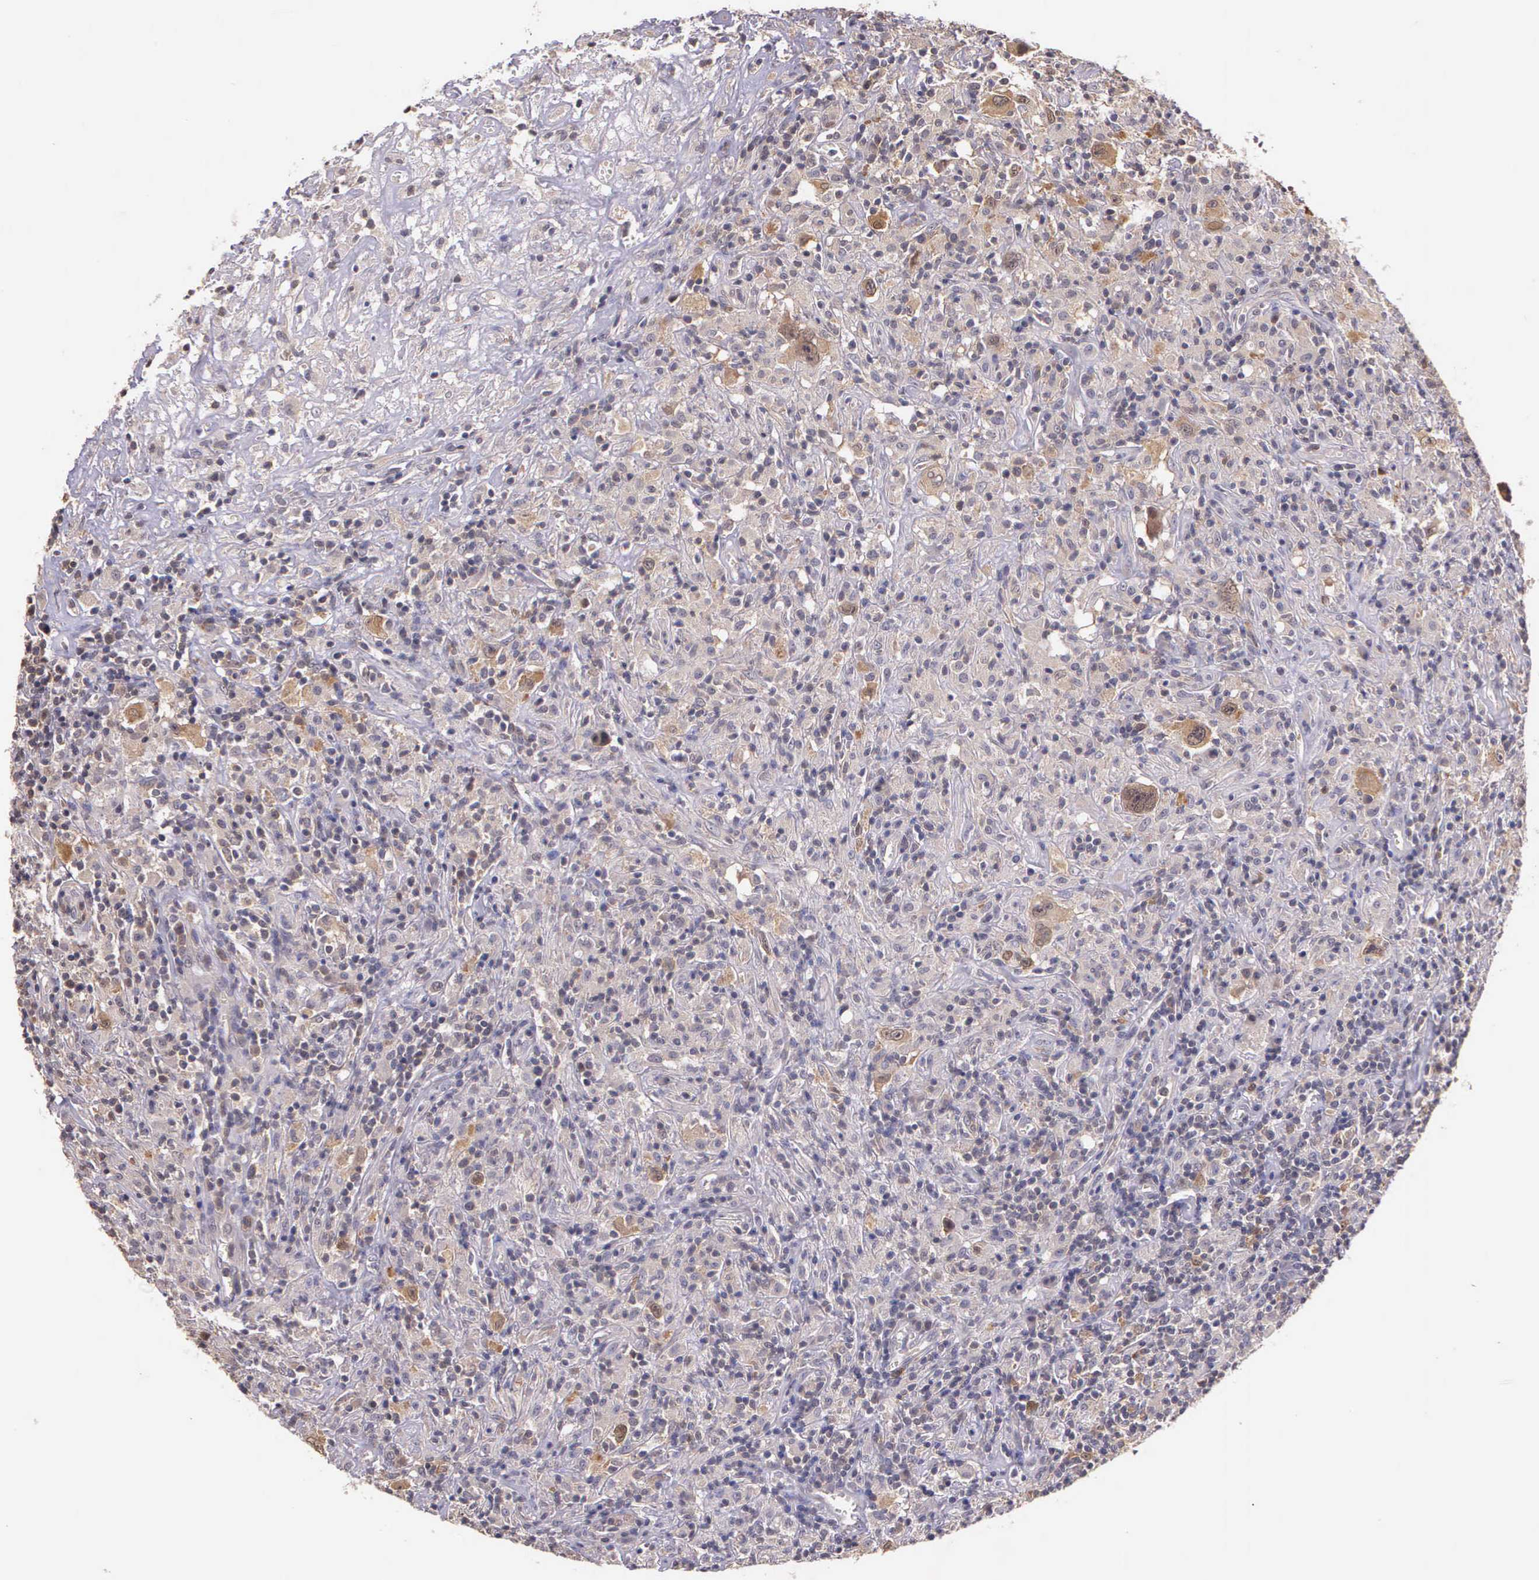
{"staining": {"intensity": "negative", "quantity": "none", "location": "none"}, "tissue": "lymphoma", "cell_type": "Tumor cells", "image_type": "cancer", "snomed": [{"axis": "morphology", "description": "Hodgkin's disease, NOS"}, {"axis": "topography", "description": "Lymph node"}], "caption": "Tumor cells show no significant staining in Hodgkin's disease.", "gene": "IGBP1", "patient": {"sex": "male", "age": 46}}